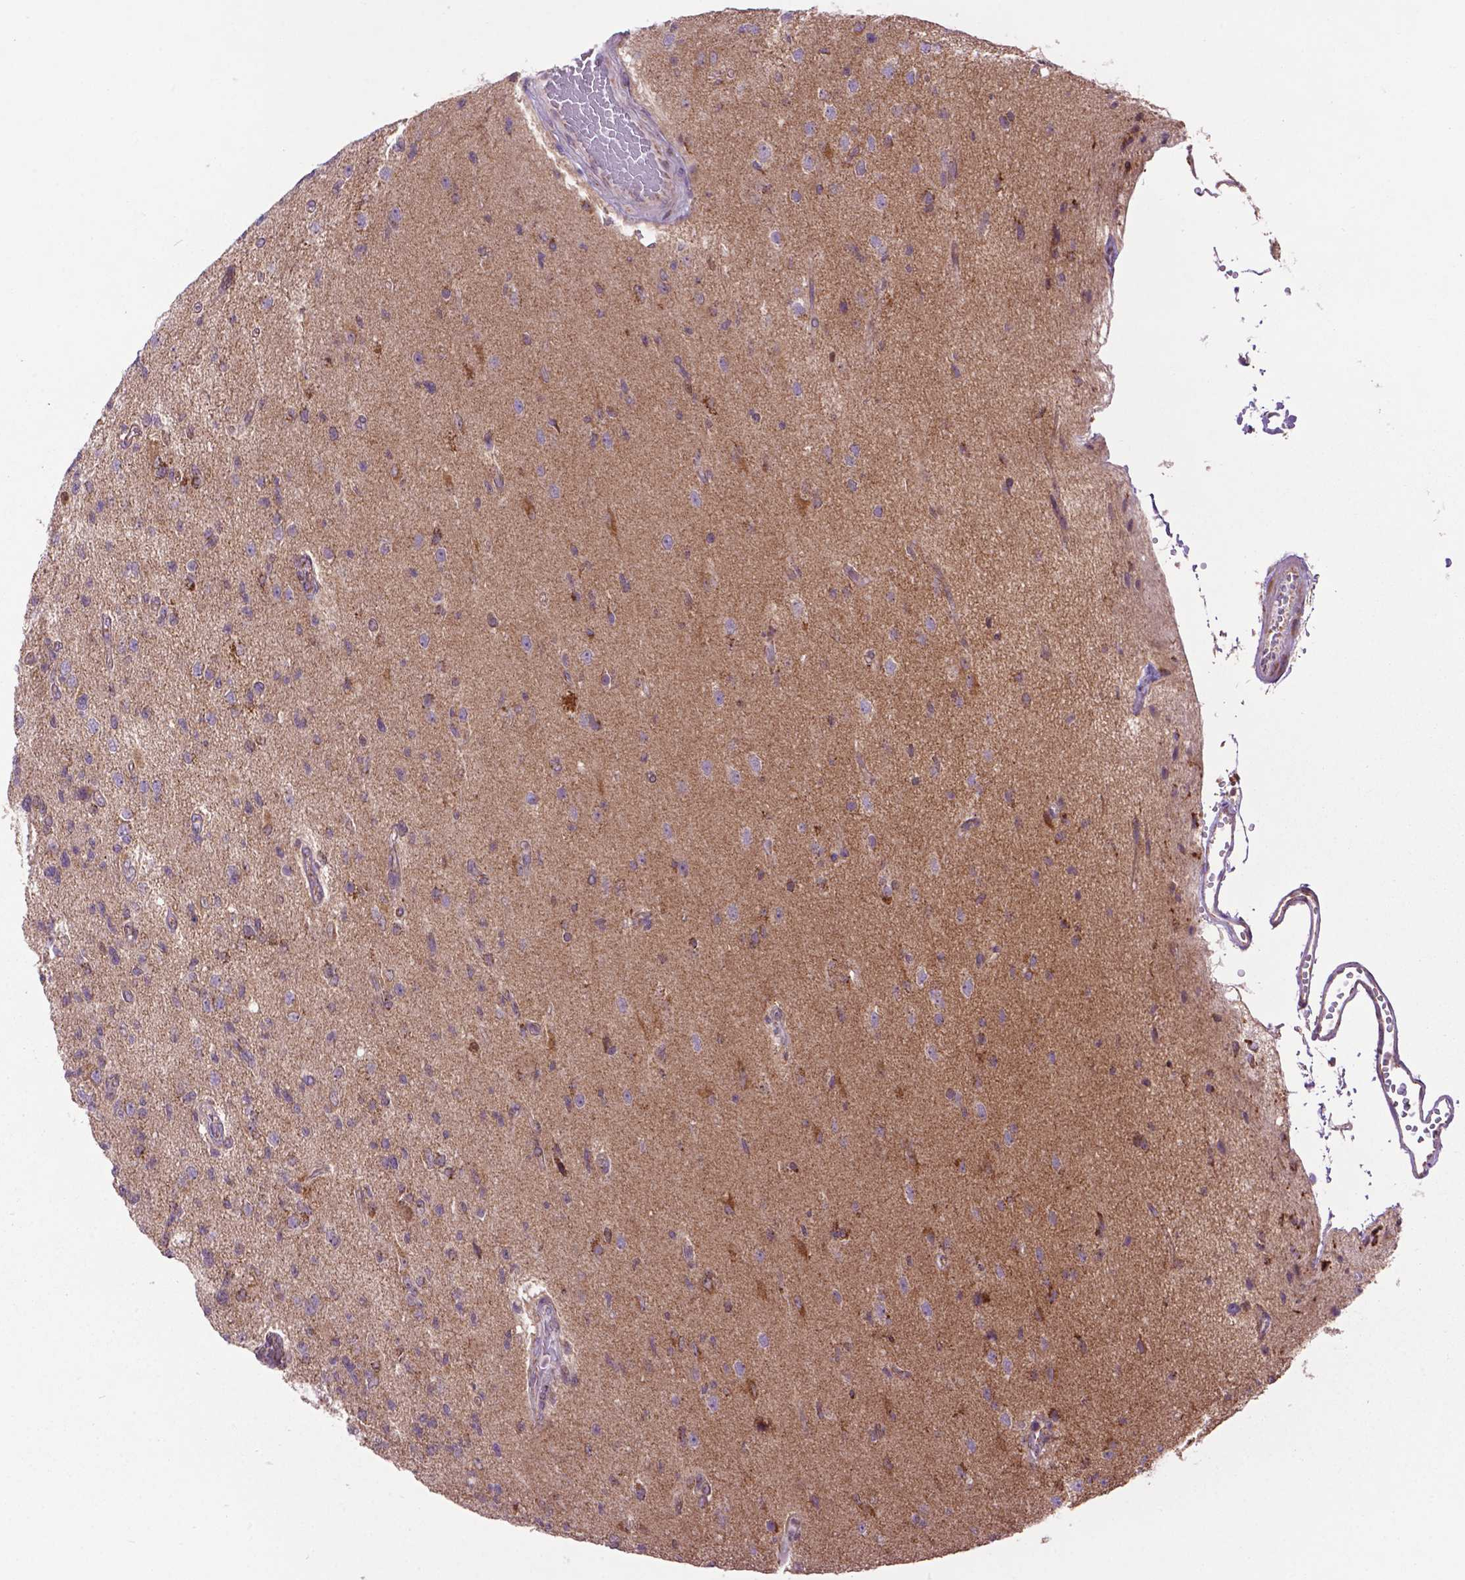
{"staining": {"intensity": "negative", "quantity": "none", "location": "none"}, "tissue": "glioma", "cell_type": "Tumor cells", "image_type": "cancer", "snomed": [{"axis": "morphology", "description": "Glioma, malignant, High grade"}, {"axis": "topography", "description": "Brain"}], "caption": "This is an immunohistochemistry (IHC) image of glioma. There is no positivity in tumor cells.", "gene": "PYCR3", "patient": {"sex": "male", "age": 56}}